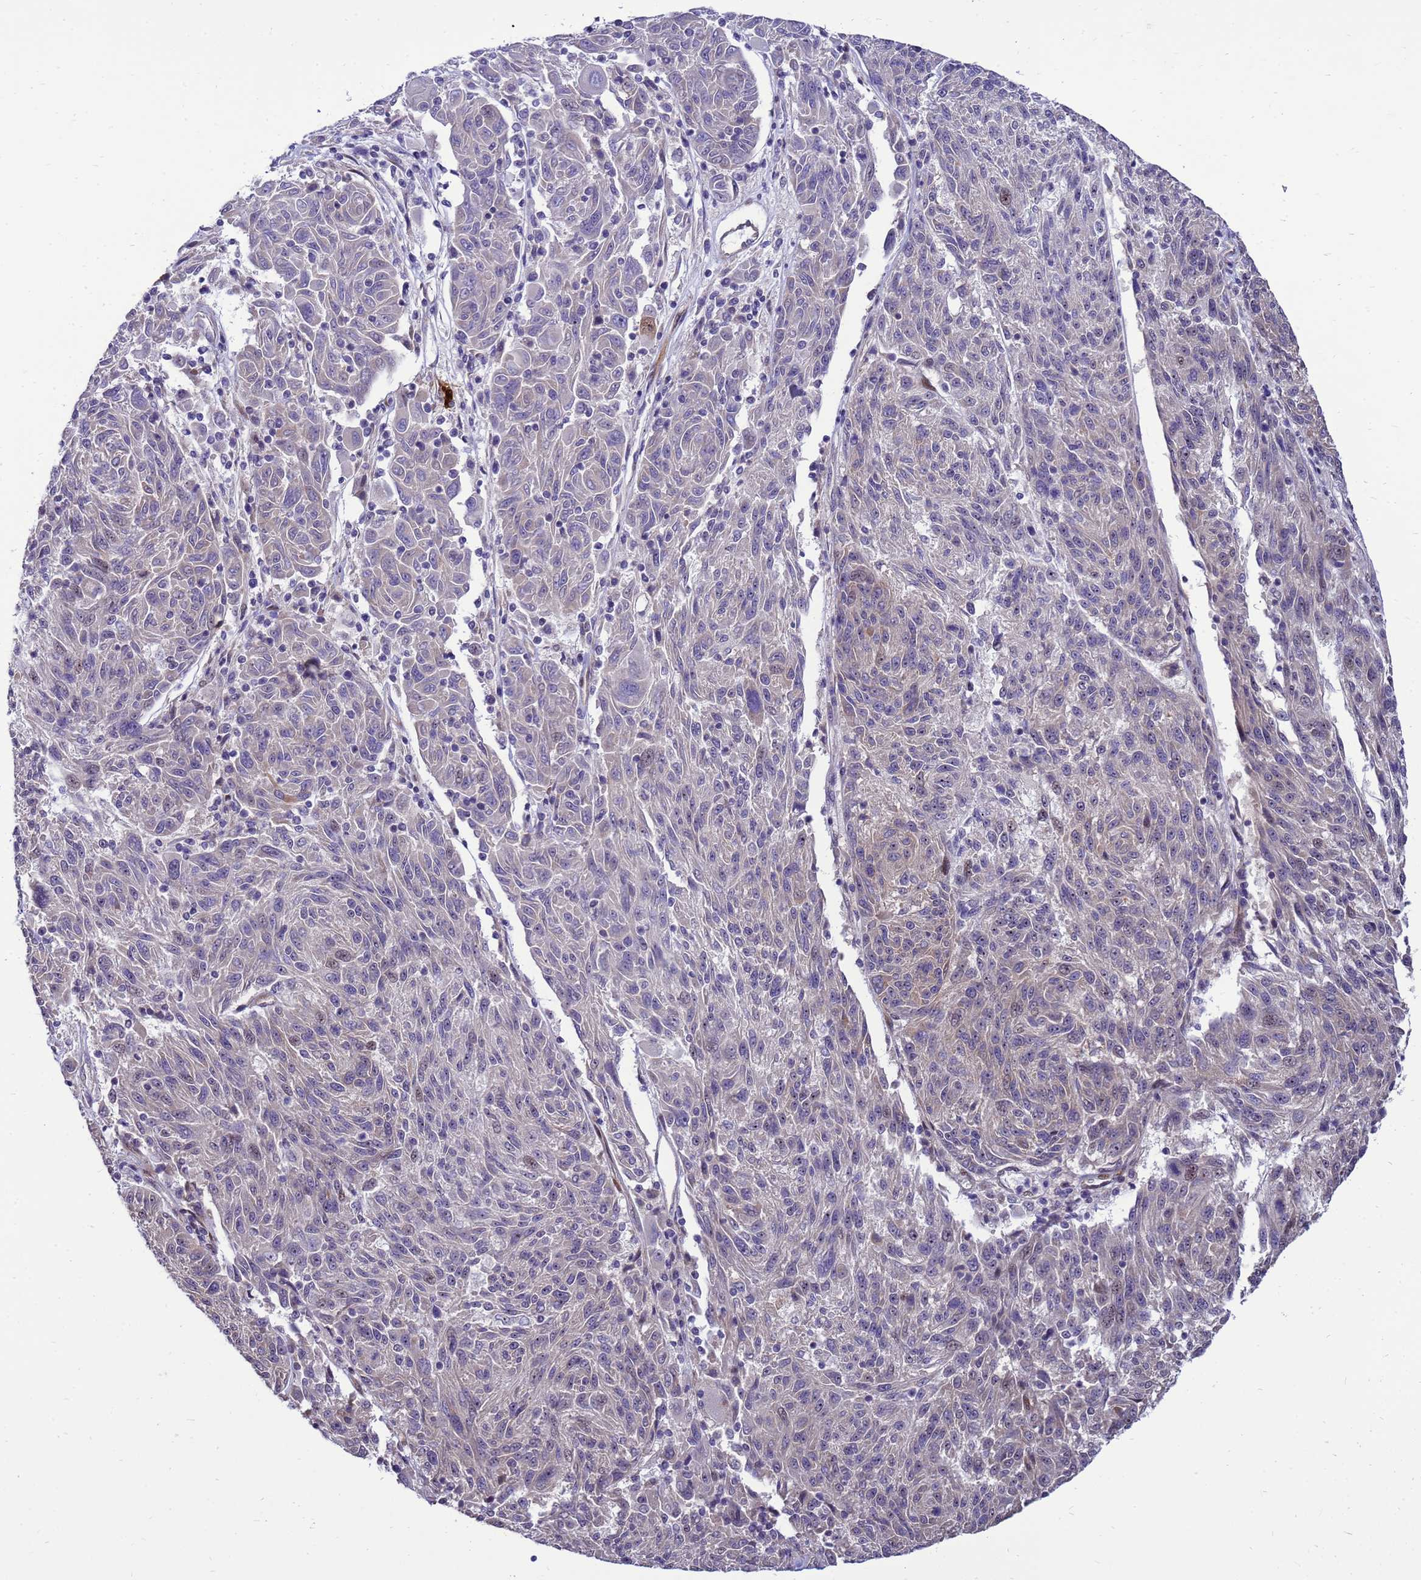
{"staining": {"intensity": "negative", "quantity": "none", "location": "none"}, "tissue": "melanoma", "cell_type": "Tumor cells", "image_type": "cancer", "snomed": [{"axis": "morphology", "description": "Malignant melanoma, NOS"}, {"axis": "topography", "description": "Skin"}], "caption": "A micrograph of malignant melanoma stained for a protein reveals no brown staining in tumor cells.", "gene": "RSPO1", "patient": {"sex": "male", "age": 53}}